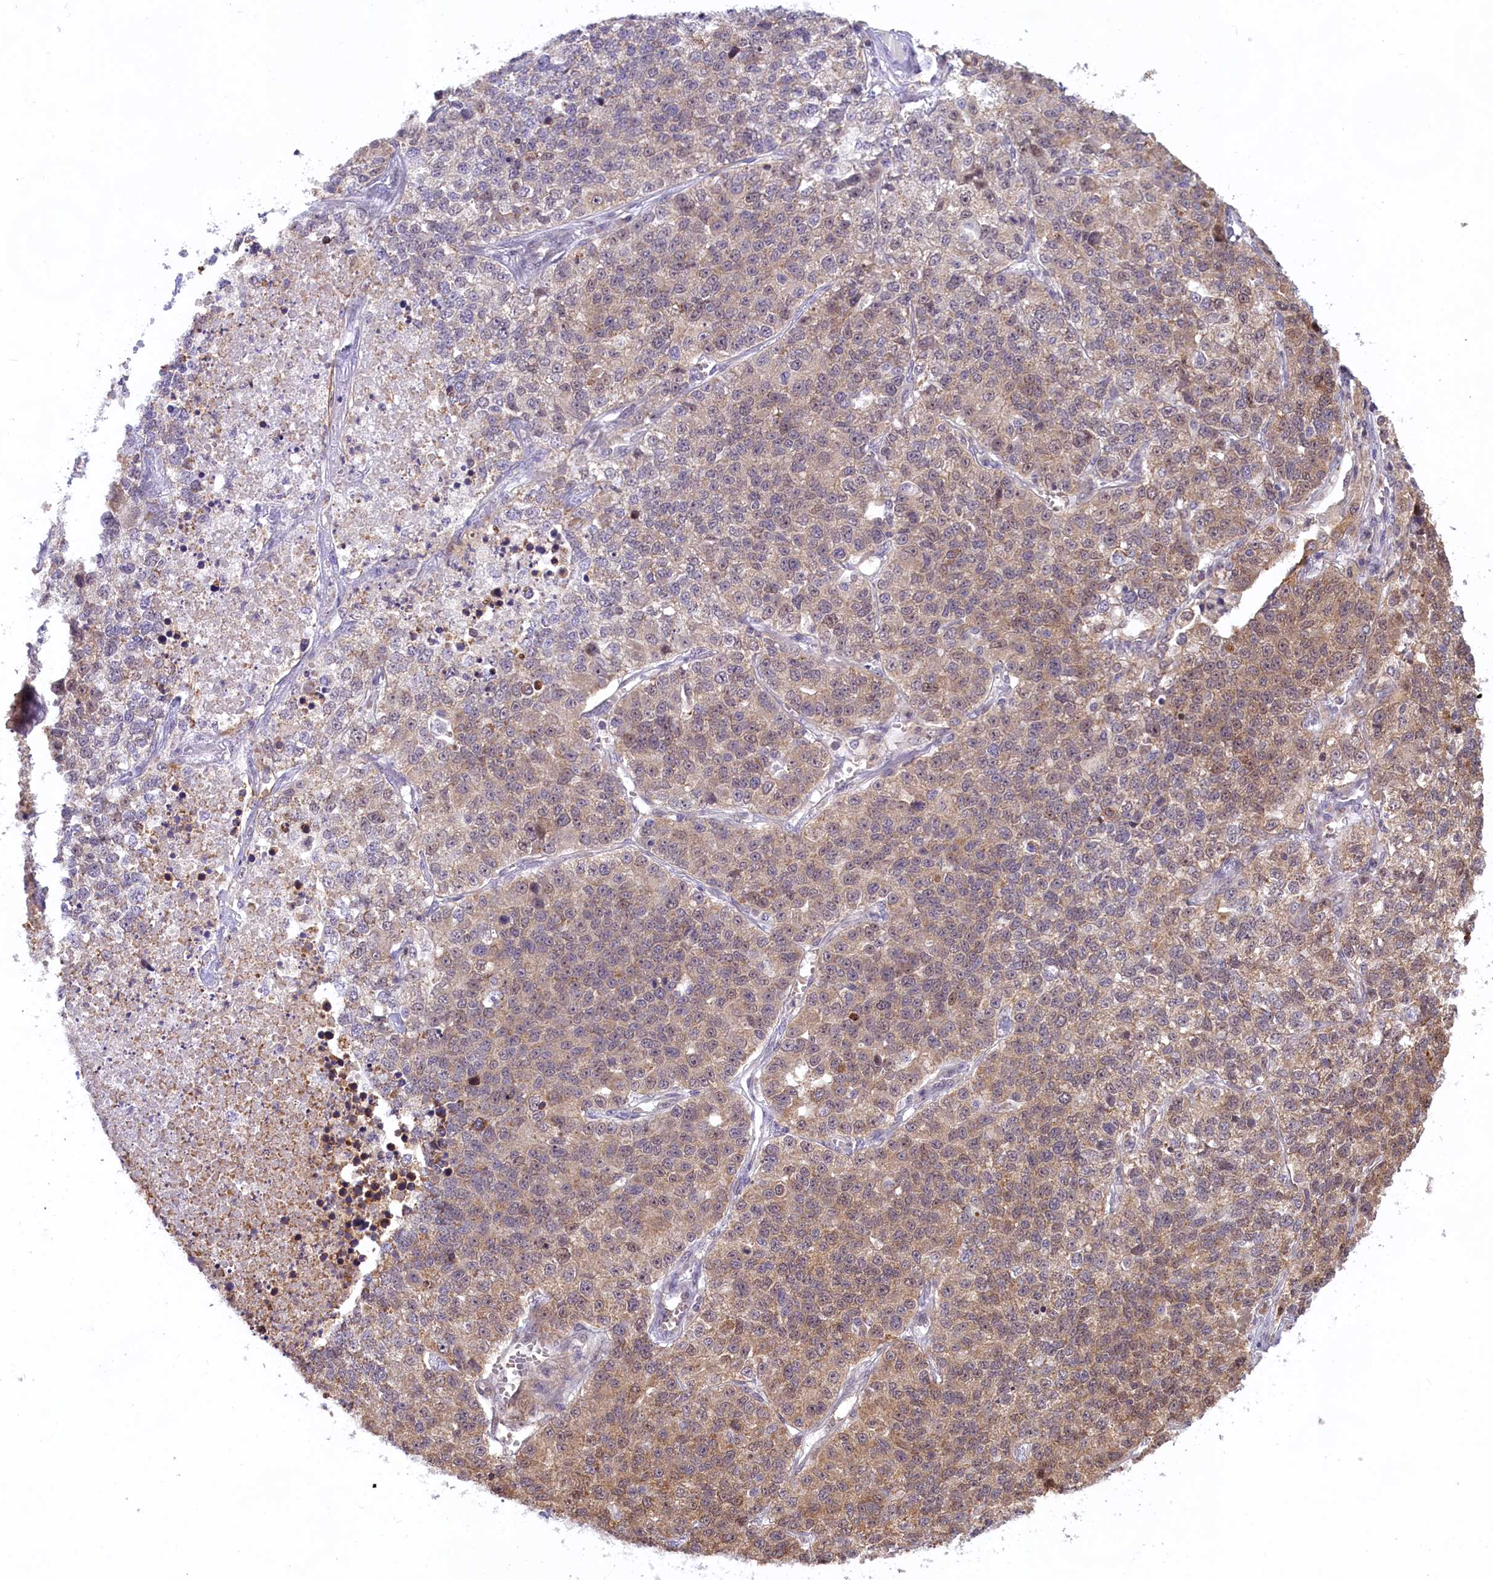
{"staining": {"intensity": "weak", "quantity": "25%-75%", "location": "cytoplasmic/membranous"}, "tissue": "lung cancer", "cell_type": "Tumor cells", "image_type": "cancer", "snomed": [{"axis": "morphology", "description": "Adenocarcinoma, NOS"}, {"axis": "topography", "description": "Lung"}], "caption": "Lung cancer tissue displays weak cytoplasmic/membranous positivity in approximately 25%-75% of tumor cells Nuclei are stained in blue.", "gene": "CARD8", "patient": {"sex": "male", "age": 49}}